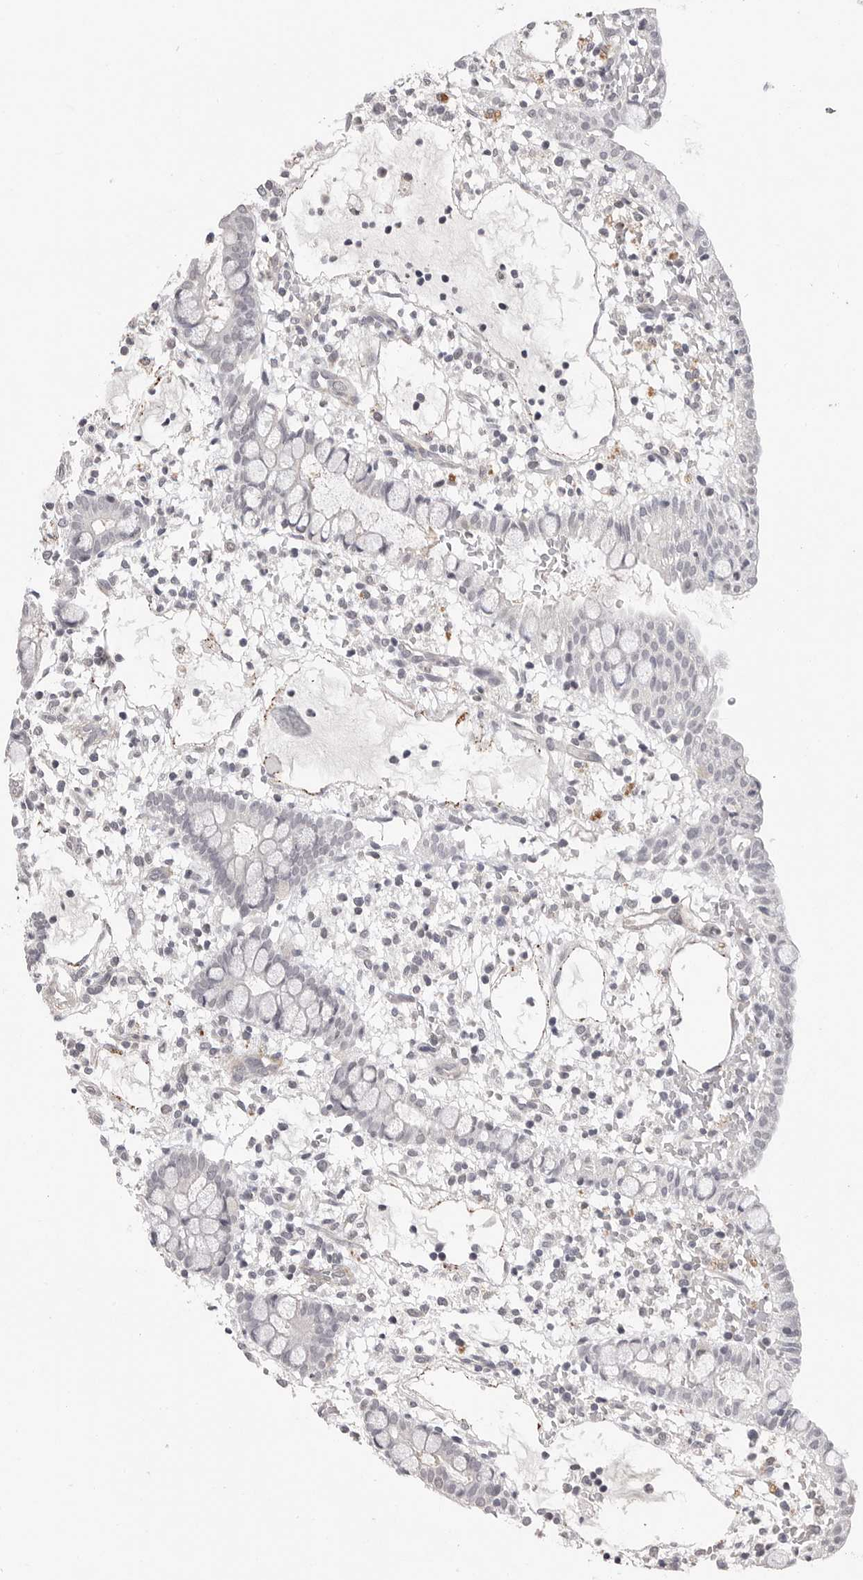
{"staining": {"intensity": "negative", "quantity": "none", "location": "none"}, "tissue": "small intestine", "cell_type": "Glandular cells", "image_type": "normal", "snomed": [{"axis": "morphology", "description": "Normal tissue, NOS"}, {"axis": "morphology", "description": "Developmental malformation"}, {"axis": "topography", "description": "Small intestine"}], "caption": "A high-resolution photomicrograph shows immunohistochemistry staining of normal small intestine, which demonstrates no significant positivity in glandular cells. (DAB (3,3'-diaminobenzidine) IHC visualized using brightfield microscopy, high magnification).", "gene": "PLEKHF1", "patient": {"sex": "male"}}